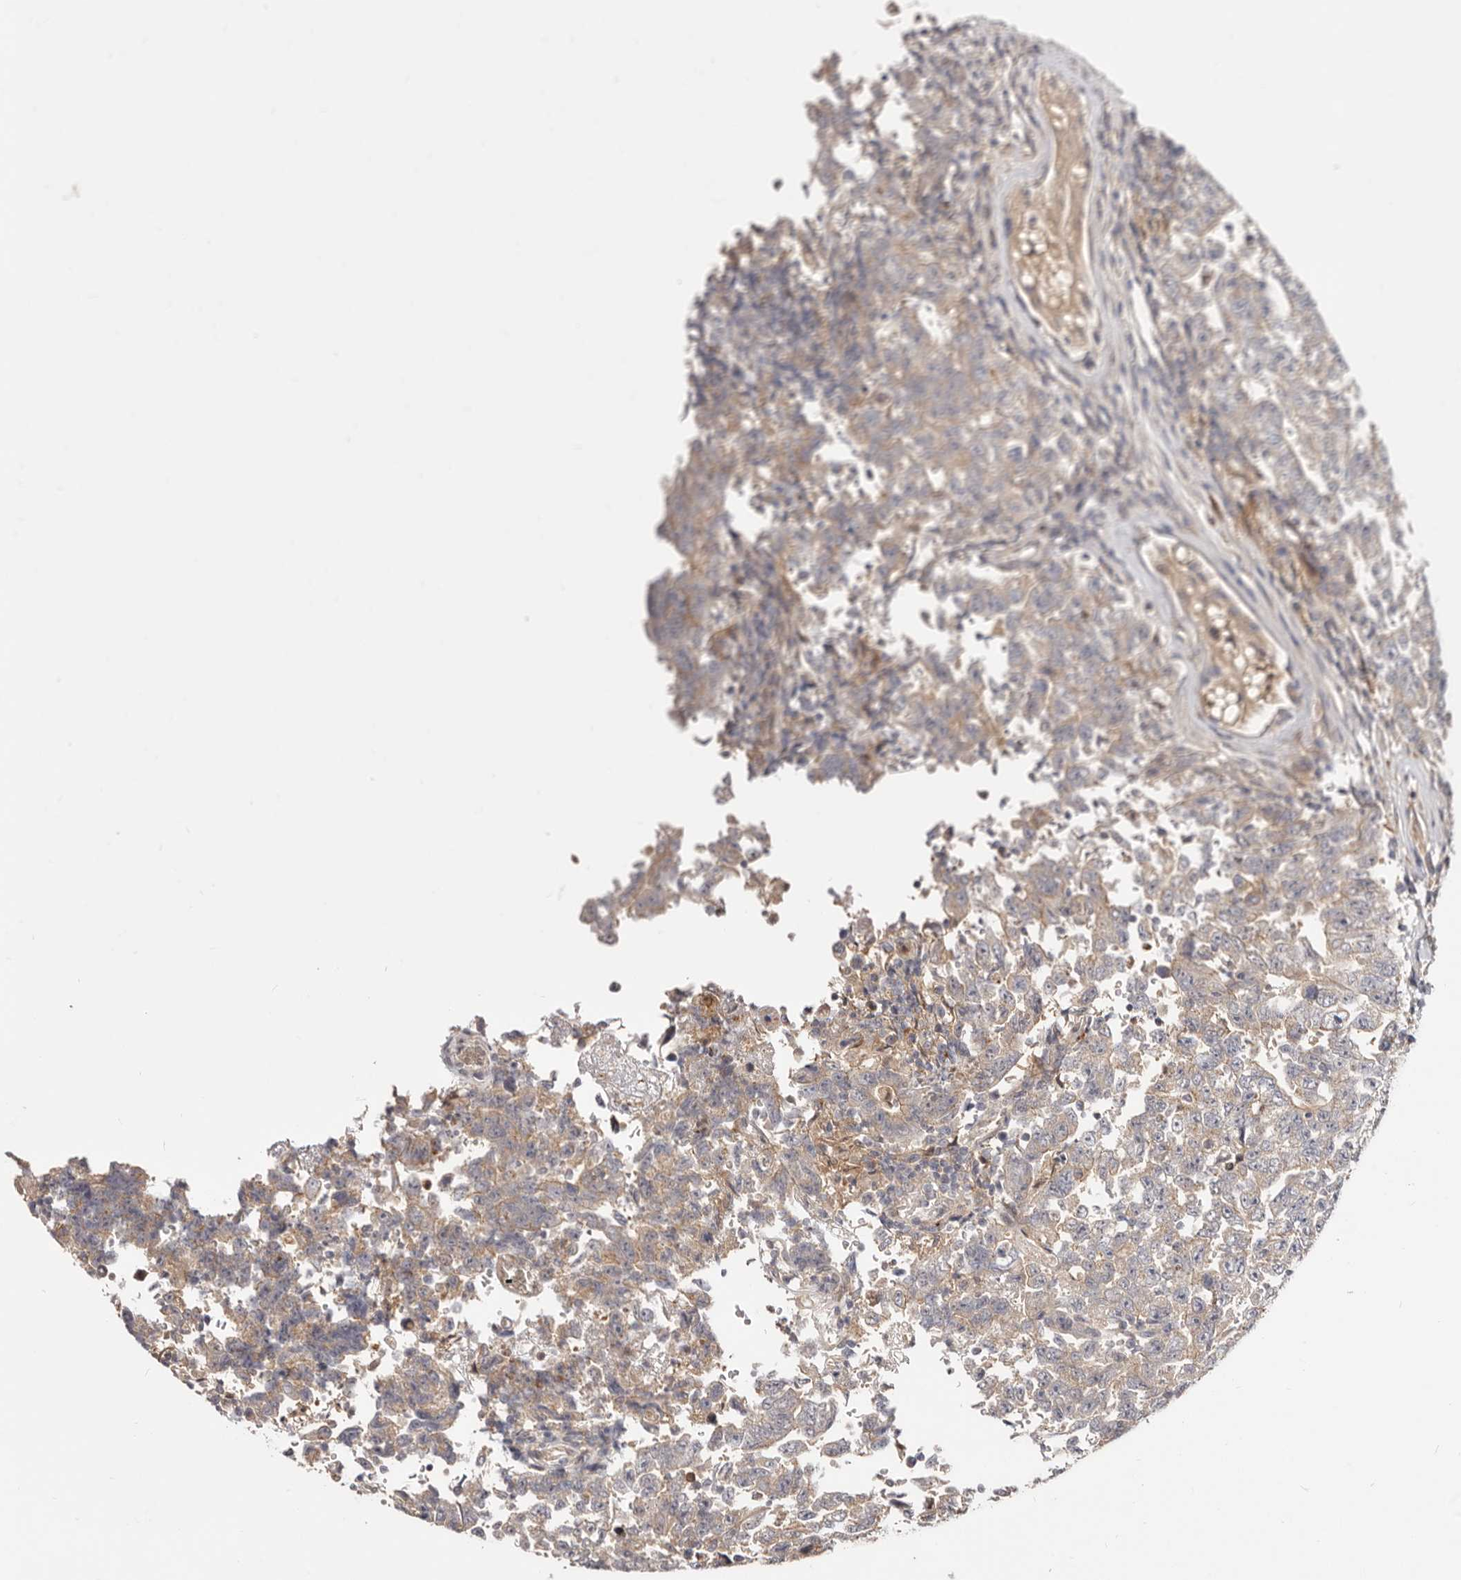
{"staining": {"intensity": "weak", "quantity": "<25%", "location": "cytoplasmic/membranous"}, "tissue": "testis cancer", "cell_type": "Tumor cells", "image_type": "cancer", "snomed": [{"axis": "morphology", "description": "Carcinoma, Embryonal, NOS"}, {"axis": "topography", "description": "Testis"}], "caption": "The immunohistochemistry (IHC) histopathology image has no significant staining in tumor cells of embryonal carcinoma (testis) tissue.", "gene": "TC2N", "patient": {"sex": "male", "age": 26}}